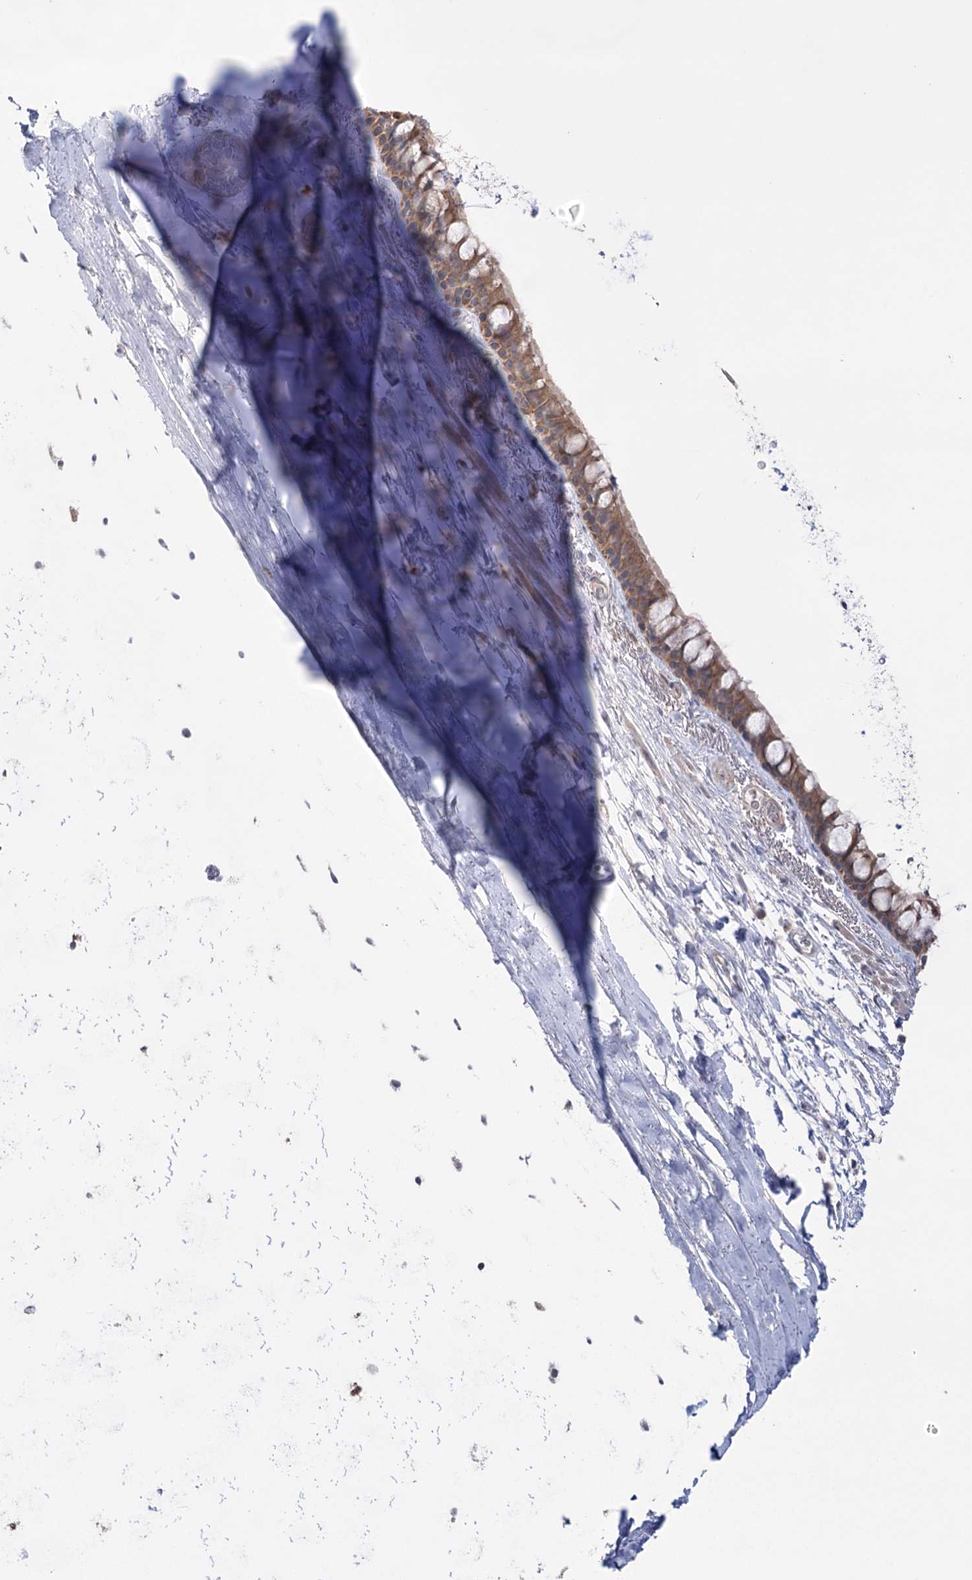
{"staining": {"intensity": "weak", "quantity": ">75%", "location": "cytoplasmic/membranous"}, "tissue": "bronchus", "cell_type": "Respiratory epithelial cells", "image_type": "normal", "snomed": [{"axis": "morphology", "description": "Normal tissue, NOS"}, {"axis": "topography", "description": "Cartilage tissue"}], "caption": "Bronchus stained with DAB IHC exhibits low levels of weak cytoplasmic/membranous staining in approximately >75% of respiratory epithelial cells.", "gene": "TRIM71", "patient": {"sex": "male", "age": 63}}